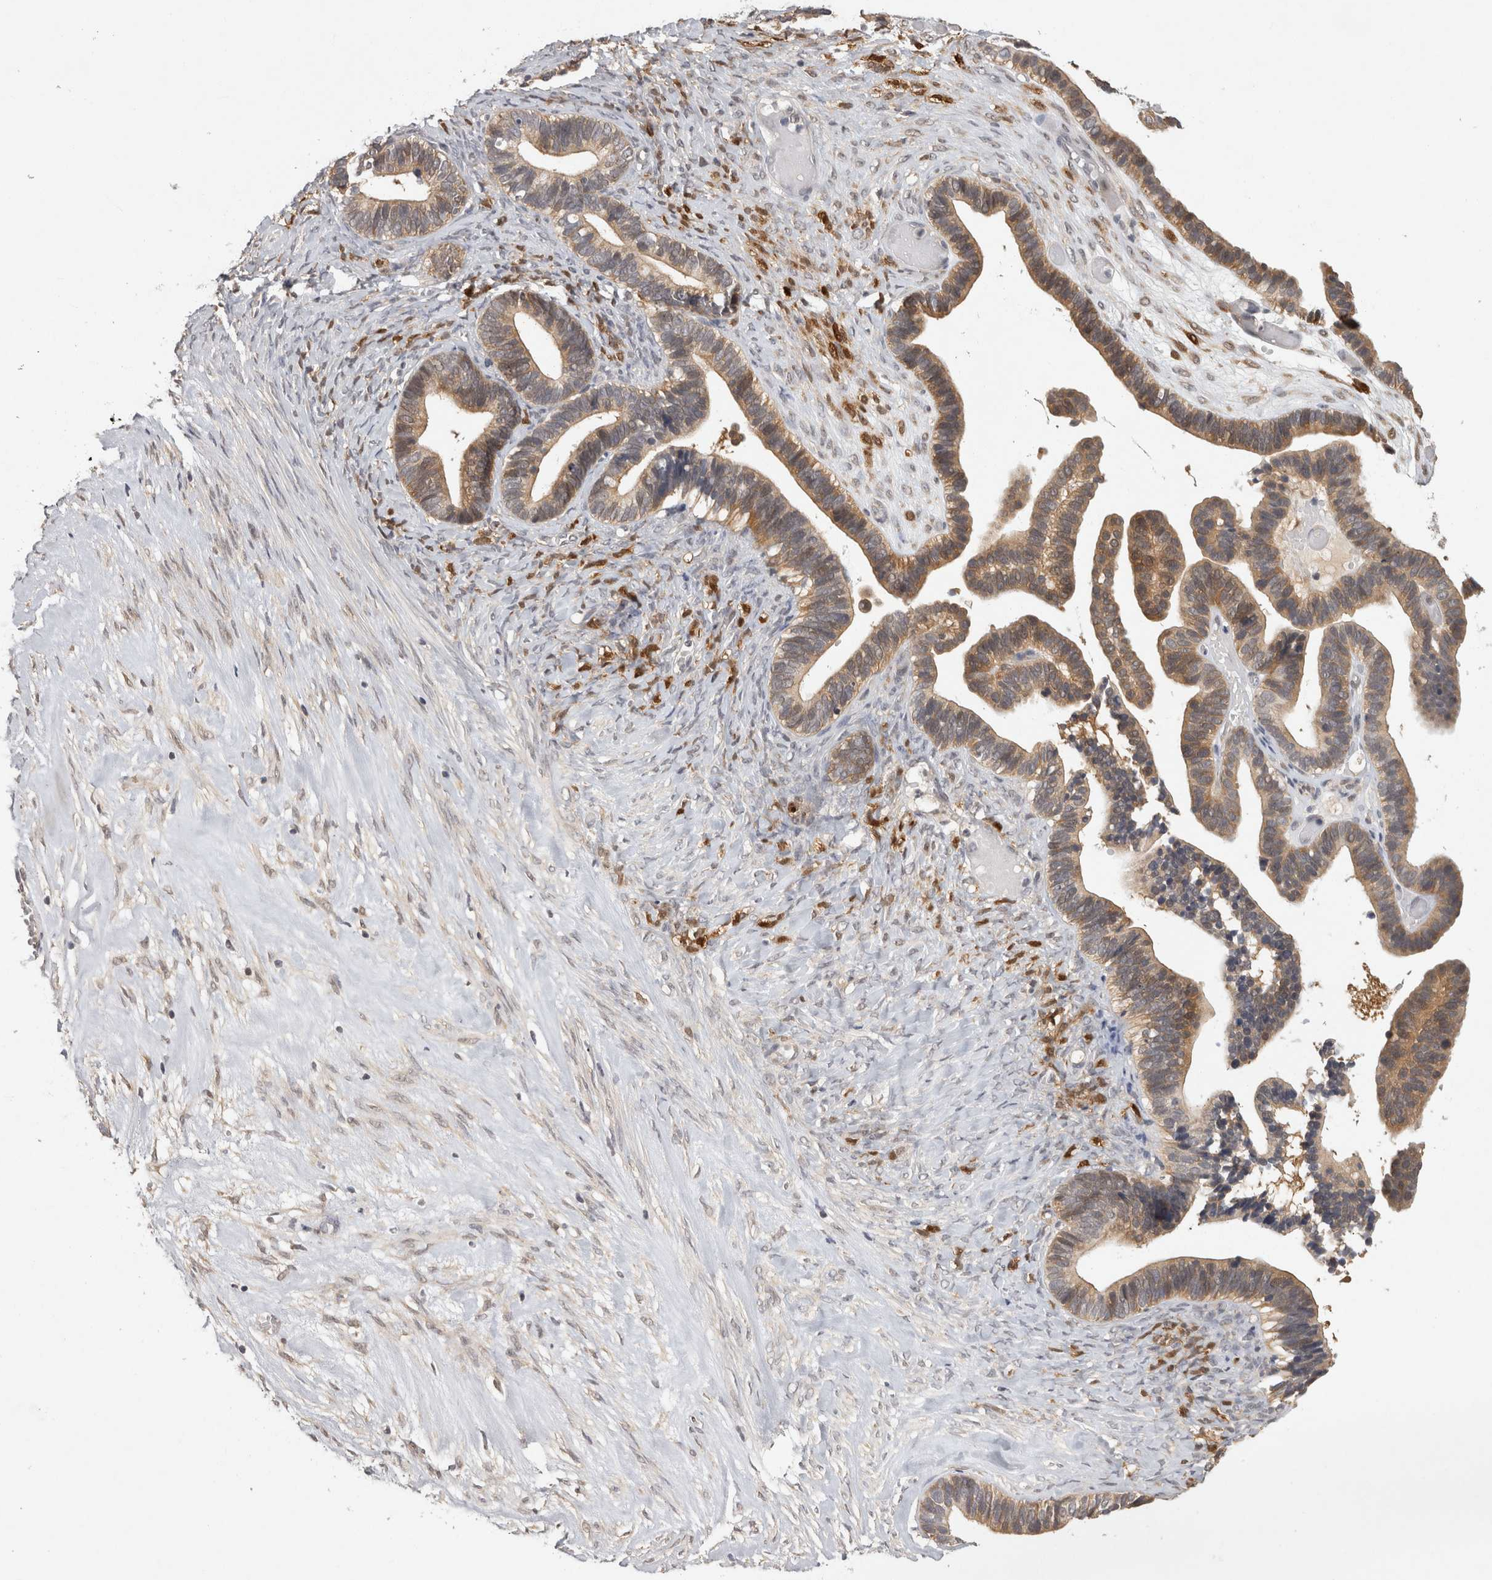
{"staining": {"intensity": "moderate", "quantity": ">75%", "location": "cytoplasmic/membranous"}, "tissue": "ovarian cancer", "cell_type": "Tumor cells", "image_type": "cancer", "snomed": [{"axis": "morphology", "description": "Cystadenocarcinoma, serous, NOS"}, {"axis": "topography", "description": "Ovary"}], "caption": "Protein expression analysis of serous cystadenocarcinoma (ovarian) reveals moderate cytoplasmic/membranous expression in approximately >75% of tumor cells. (DAB IHC, brown staining for protein, blue staining for nuclei).", "gene": "ACAT2", "patient": {"sex": "female", "age": 56}}